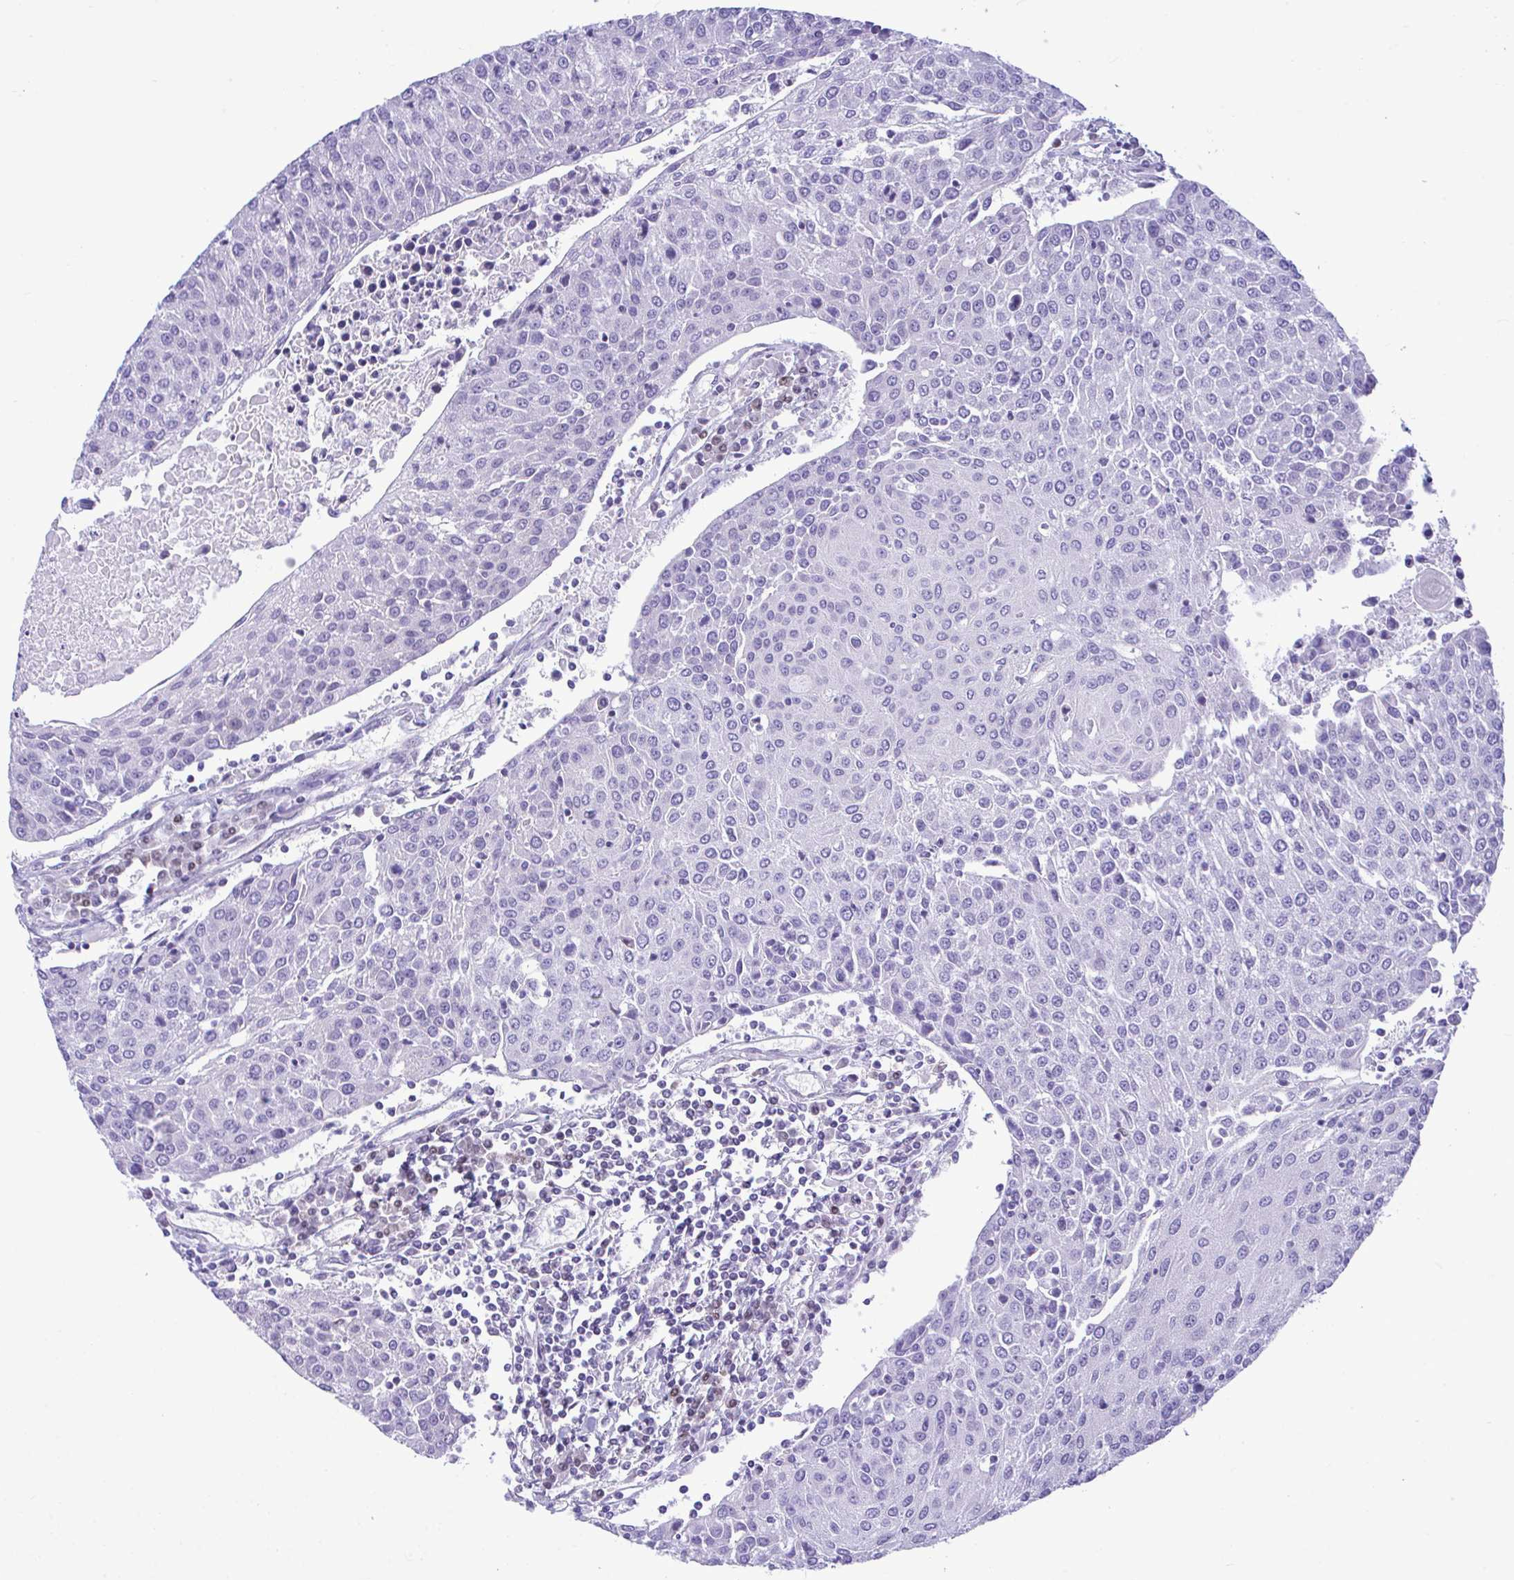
{"staining": {"intensity": "negative", "quantity": "none", "location": "none"}, "tissue": "urothelial cancer", "cell_type": "Tumor cells", "image_type": "cancer", "snomed": [{"axis": "morphology", "description": "Urothelial carcinoma, High grade"}, {"axis": "topography", "description": "Urinary bladder"}], "caption": "Human high-grade urothelial carcinoma stained for a protein using immunohistochemistry (IHC) reveals no positivity in tumor cells.", "gene": "SLC25A51", "patient": {"sex": "female", "age": 85}}